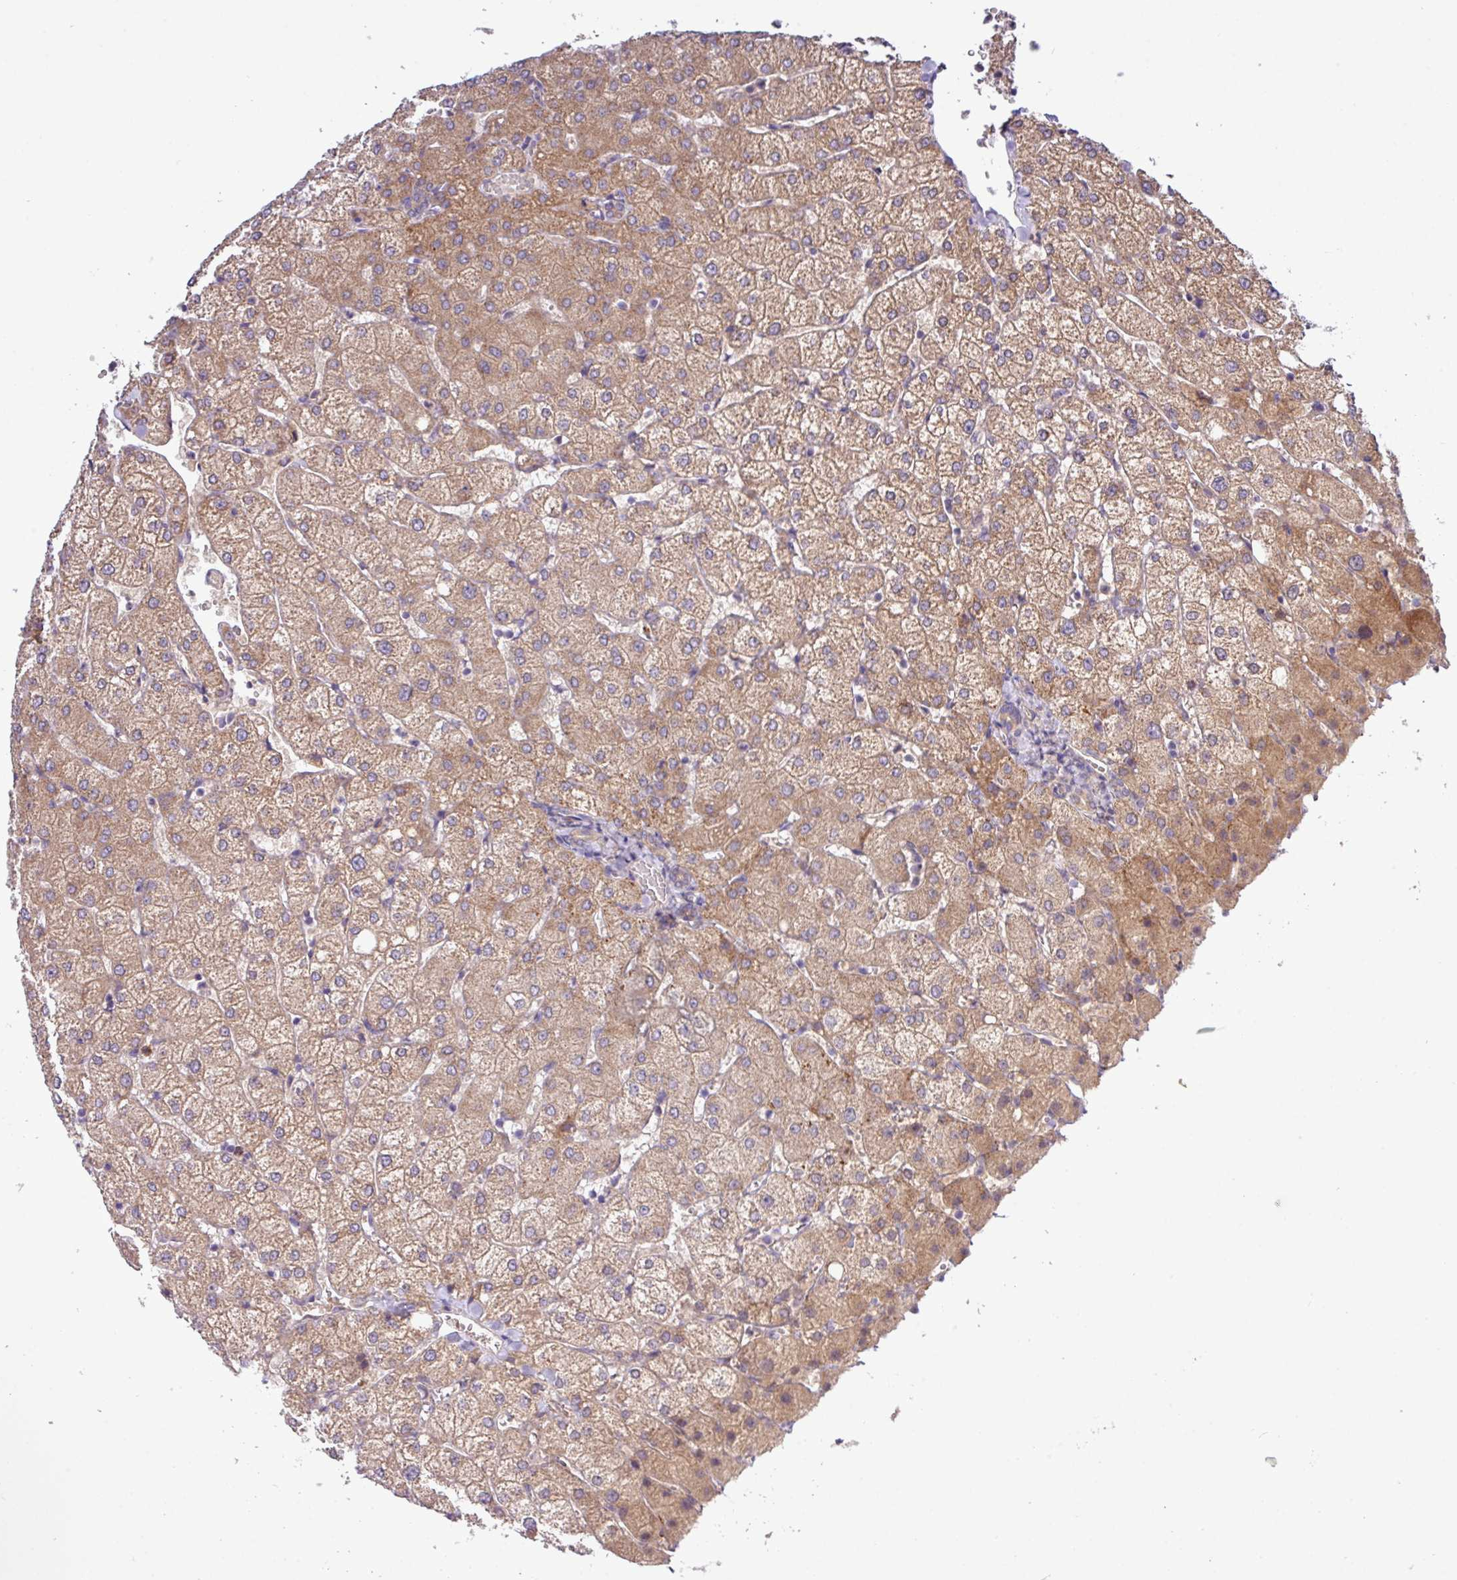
{"staining": {"intensity": "weak", "quantity": "<25%", "location": "cytoplasmic/membranous"}, "tissue": "liver", "cell_type": "Cholangiocytes", "image_type": "normal", "snomed": [{"axis": "morphology", "description": "Normal tissue, NOS"}, {"axis": "topography", "description": "Liver"}], "caption": "A high-resolution photomicrograph shows immunohistochemistry (IHC) staining of benign liver, which shows no significant staining in cholangiocytes.", "gene": "TM2D2", "patient": {"sex": "female", "age": 54}}